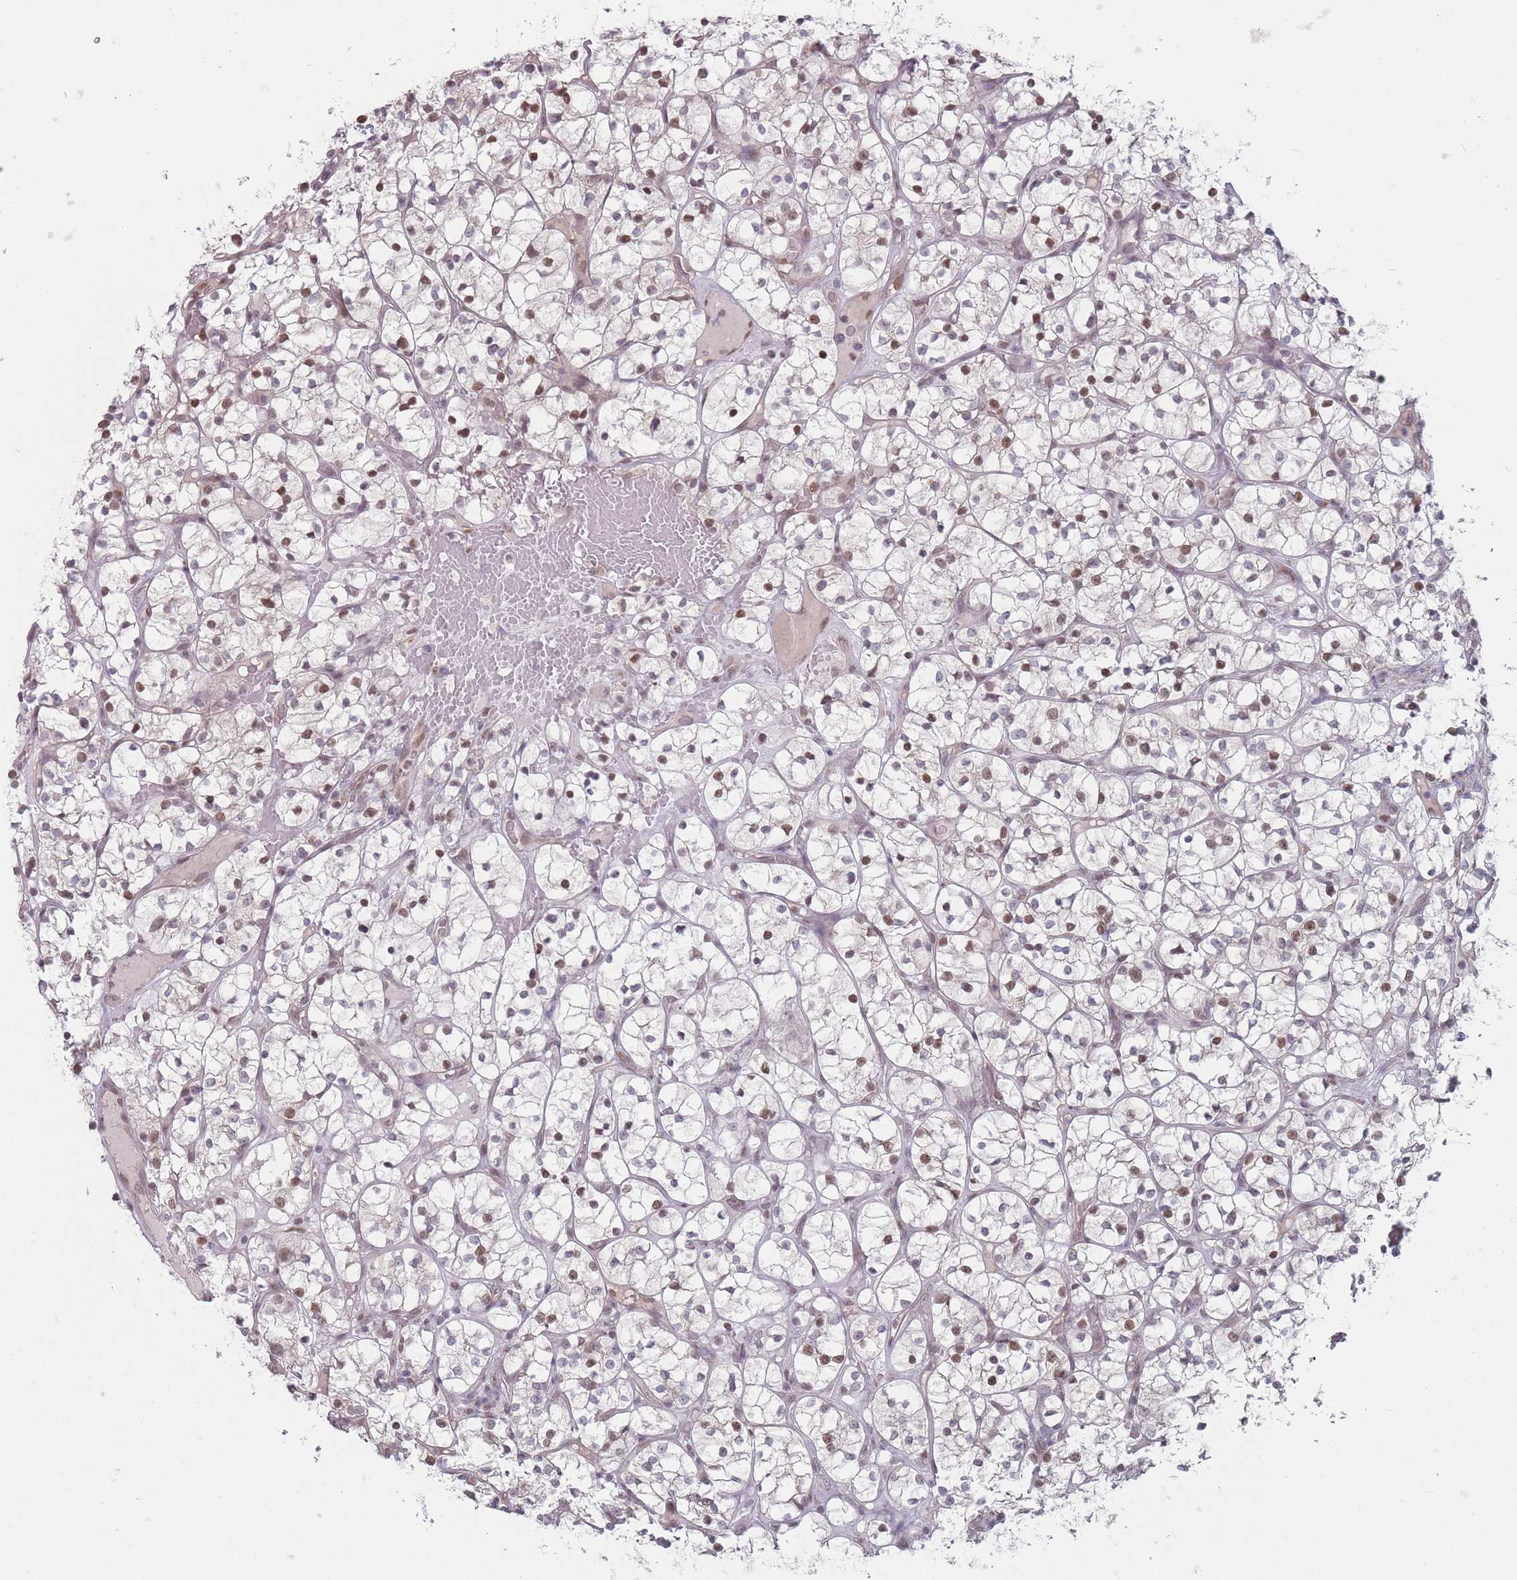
{"staining": {"intensity": "moderate", "quantity": "25%-75%", "location": "nuclear"}, "tissue": "renal cancer", "cell_type": "Tumor cells", "image_type": "cancer", "snomed": [{"axis": "morphology", "description": "Adenocarcinoma, NOS"}, {"axis": "topography", "description": "Kidney"}], "caption": "Approximately 25%-75% of tumor cells in adenocarcinoma (renal) display moderate nuclear protein staining as visualized by brown immunohistochemical staining.", "gene": "SH3BGRL2", "patient": {"sex": "female", "age": 64}}